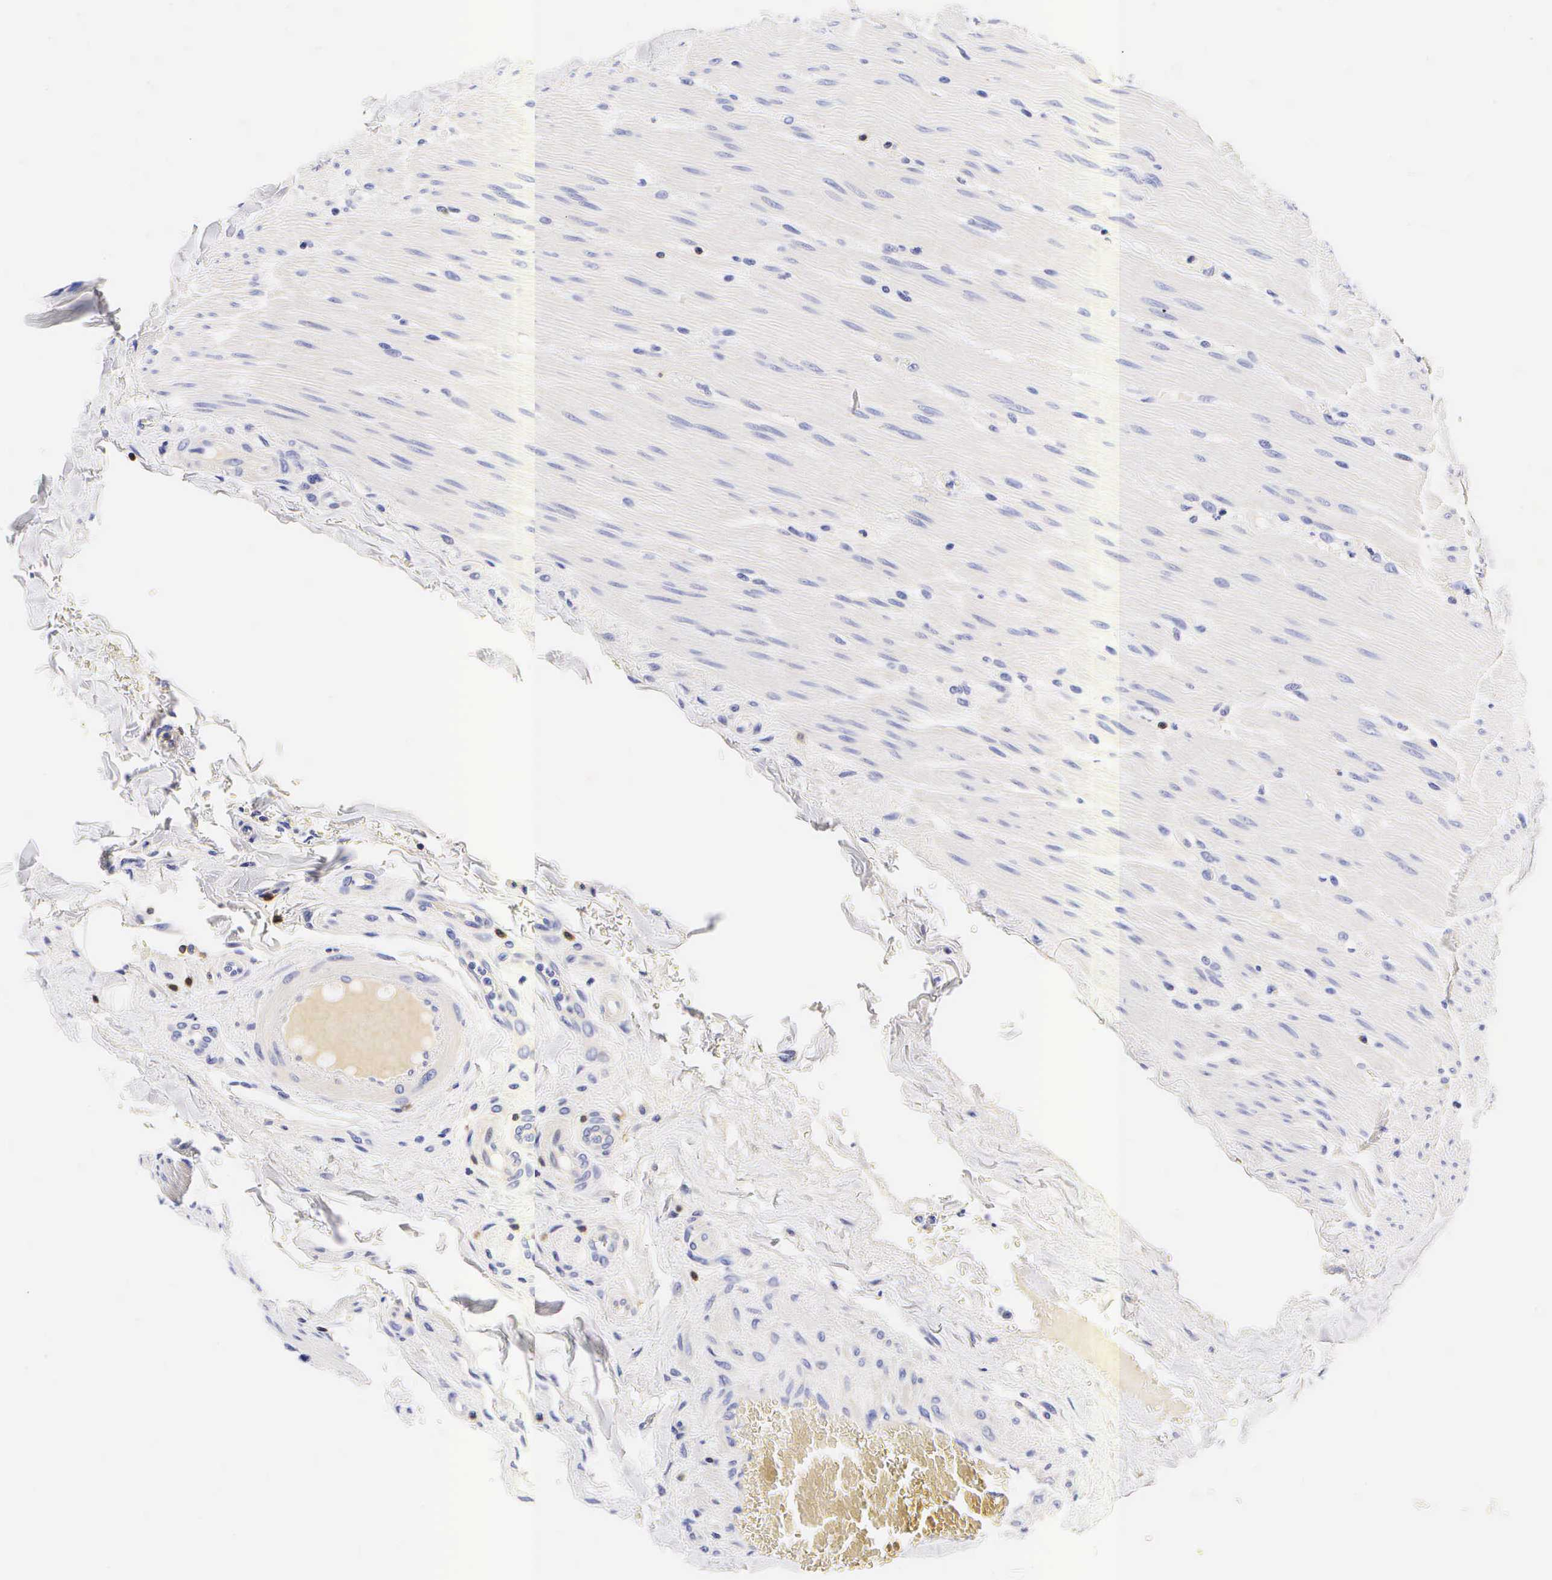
{"staining": {"intensity": "negative", "quantity": "none", "location": "none"}, "tissue": "rectum", "cell_type": "Glandular cells", "image_type": "normal", "snomed": [{"axis": "morphology", "description": "Normal tissue, NOS"}, {"axis": "topography", "description": "Rectum"}], "caption": "Immunohistochemical staining of unremarkable human rectum demonstrates no significant expression in glandular cells. (Brightfield microscopy of DAB immunohistochemistry (IHC) at high magnification).", "gene": "CD3E", "patient": {"sex": "female", "age": 60}}